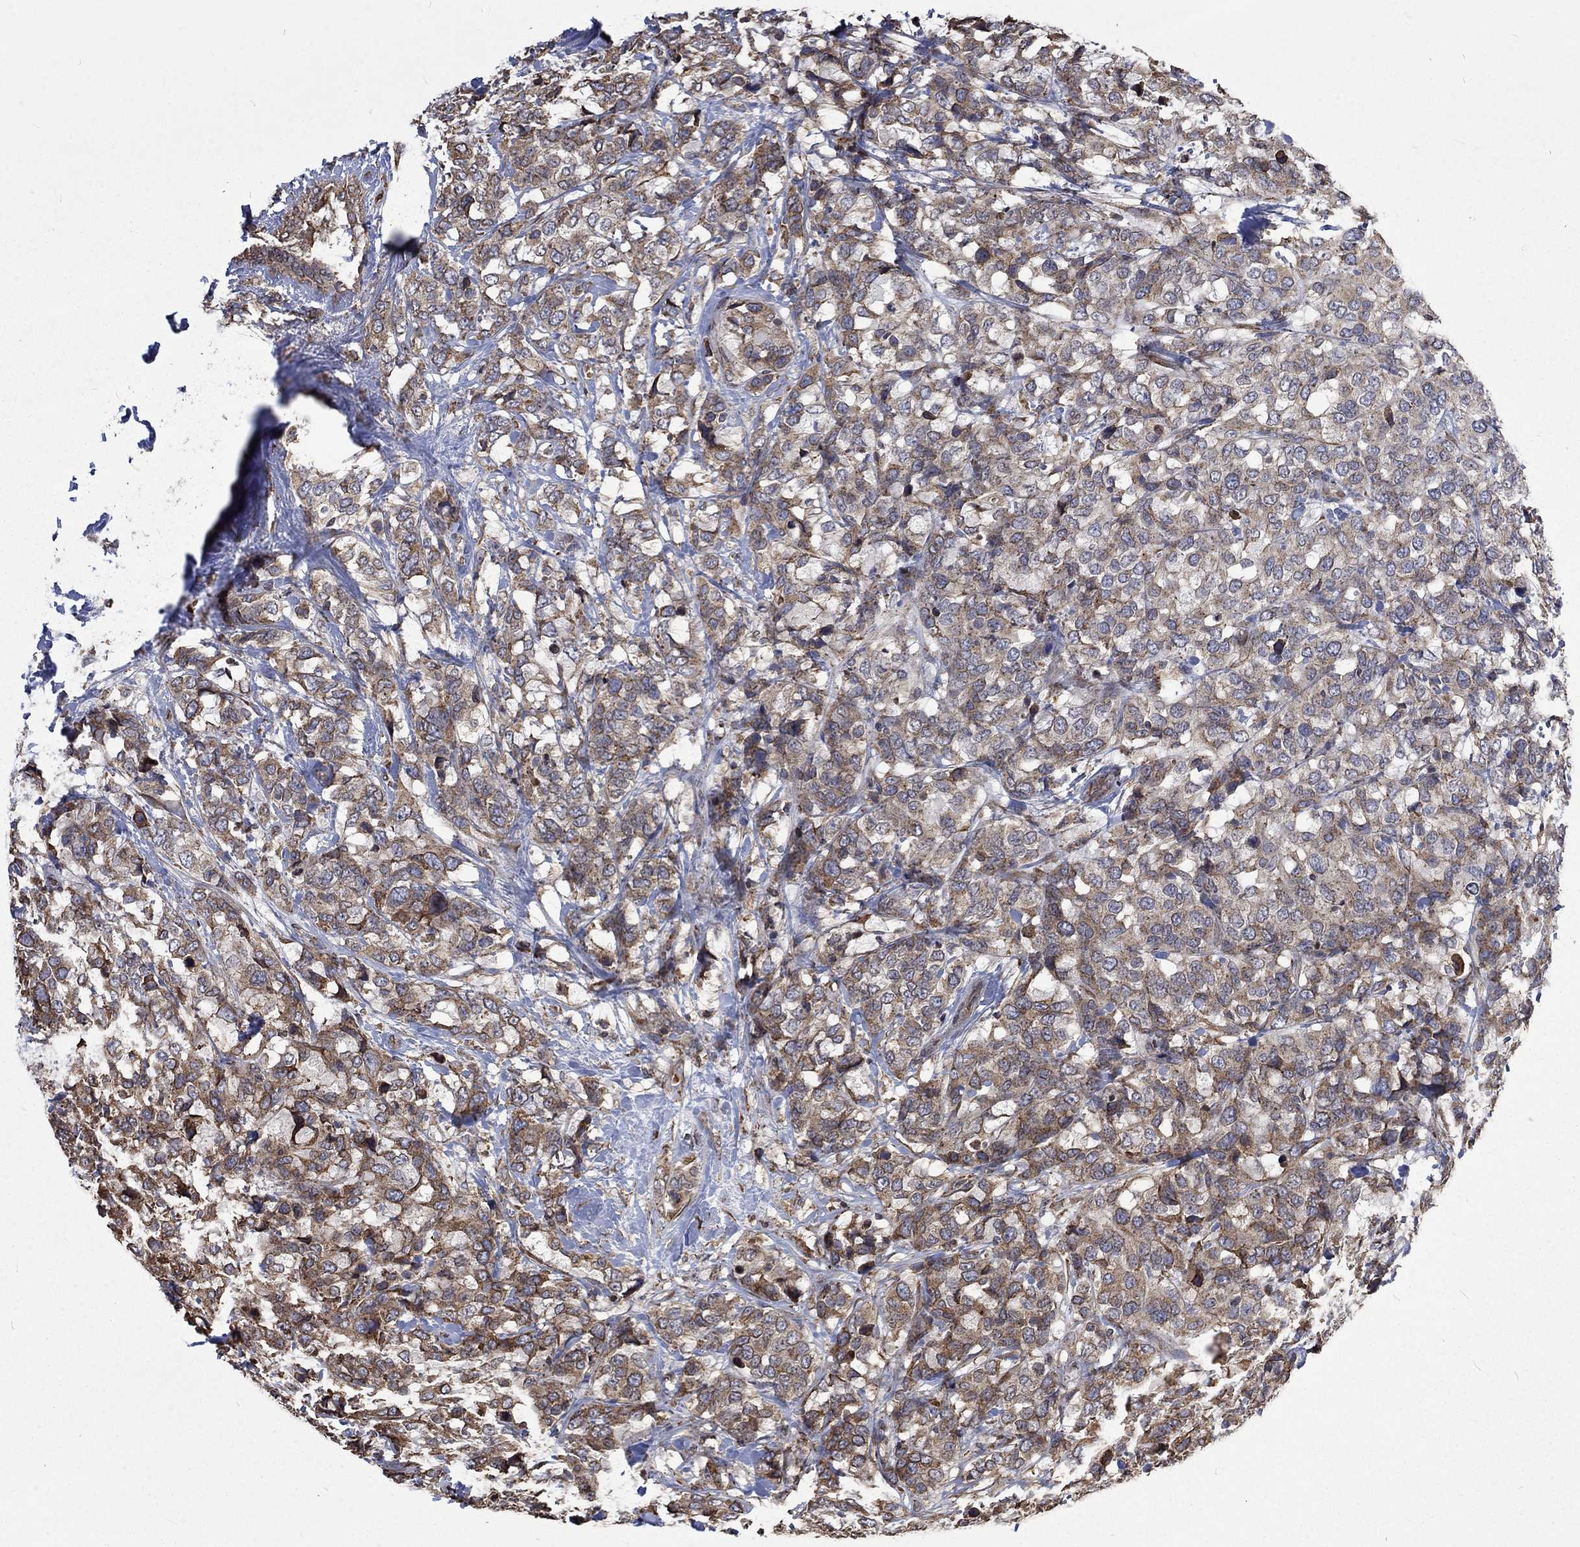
{"staining": {"intensity": "moderate", "quantity": ">75%", "location": "cytoplasmic/membranous"}, "tissue": "breast cancer", "cell_type": "Tumor cells", "image_type": "cancer", "snomed": [{"axis": "morphology", "description": "Lobular carcinoma"}, {"axis": "topography", "description": "Breast"}], "caption": "Moderate cytoplasmic/membranous expression is present in approximately >75% of tumor cells in lobular carcinoma (breast).", "gene": "ESRRA", "patient": {"sex": "female", "age": 59}}